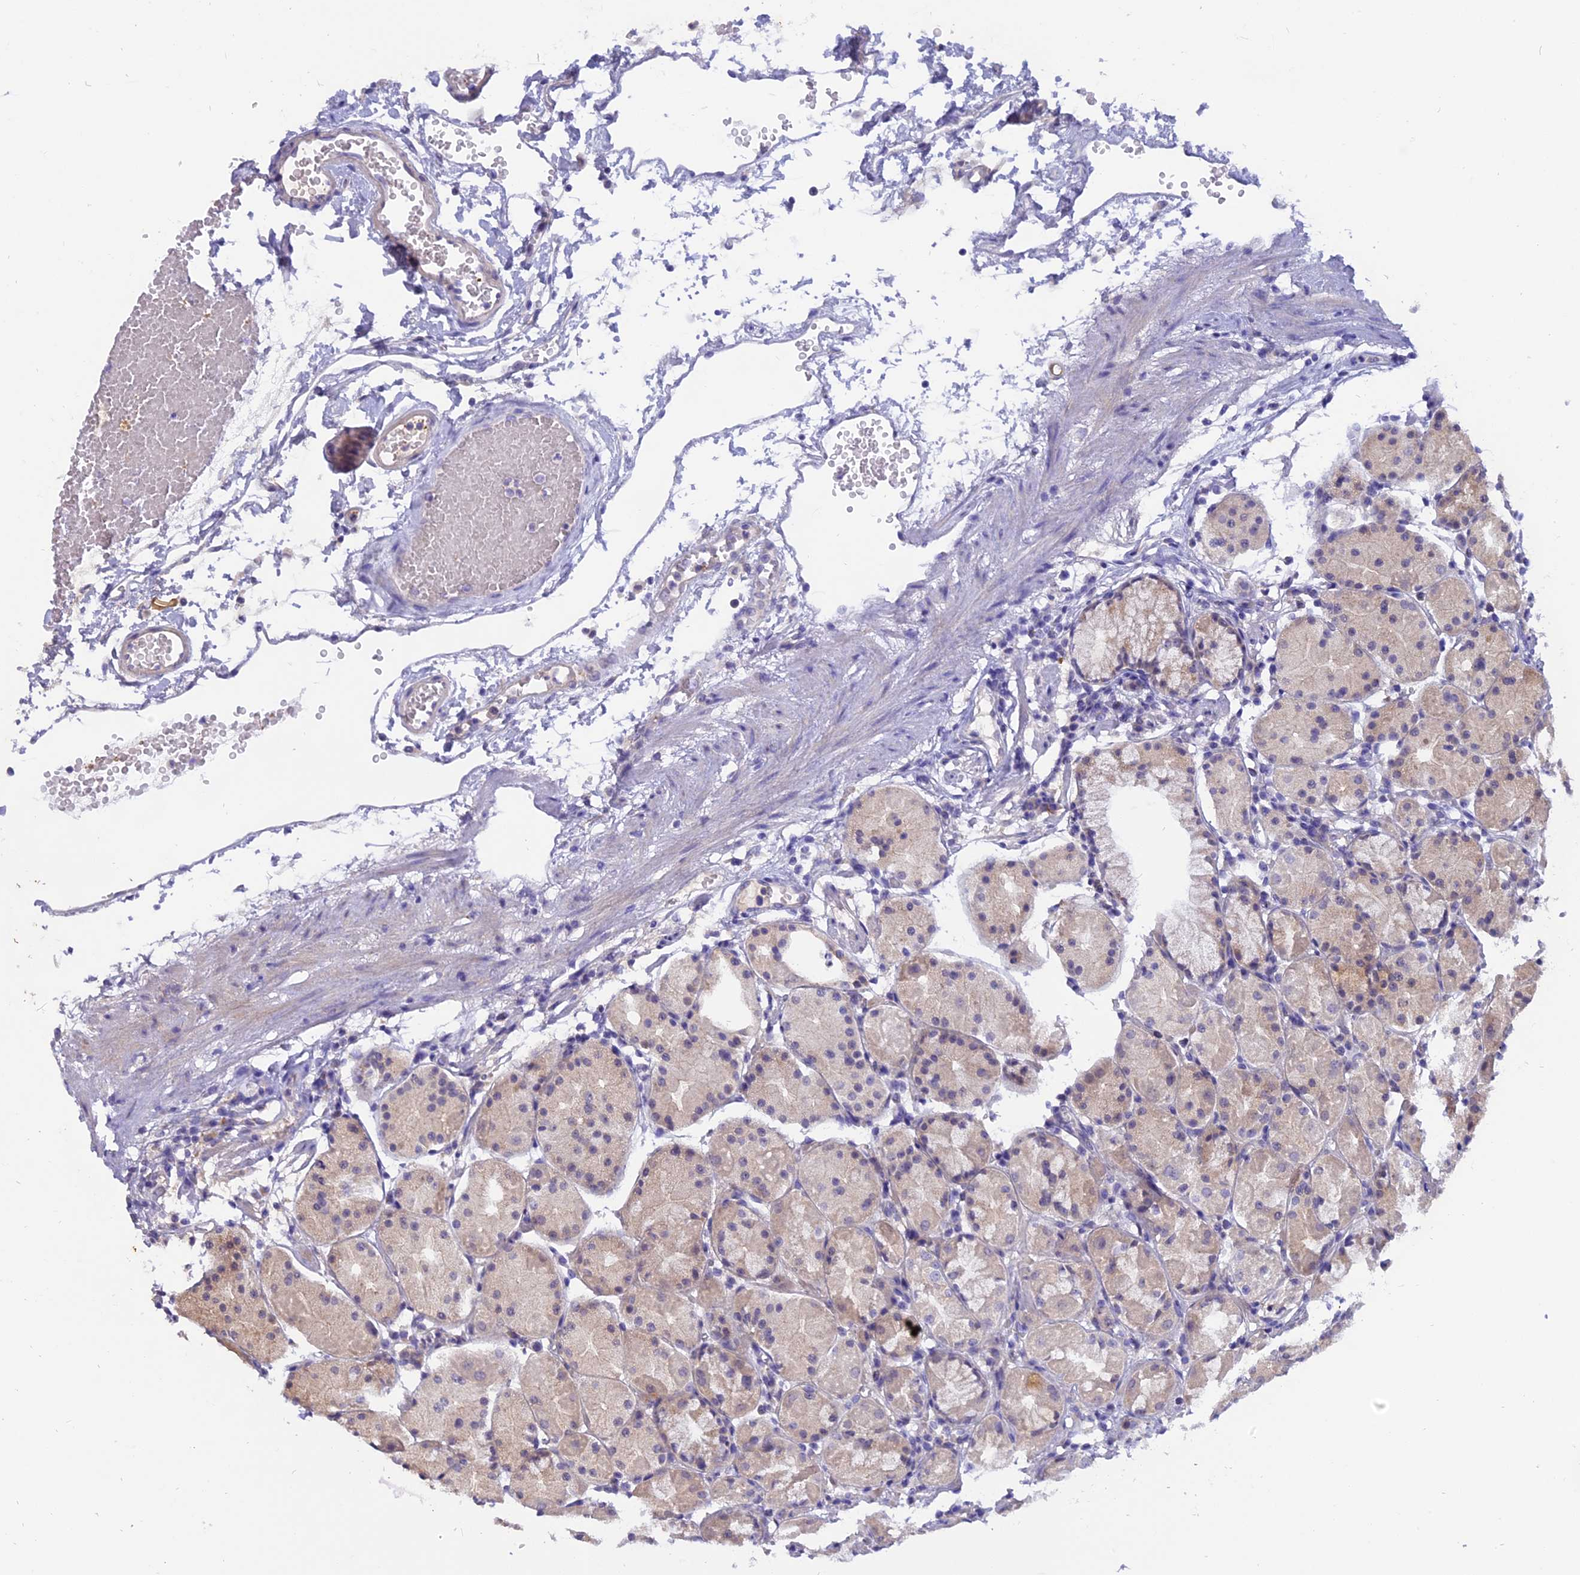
{"staining": {"intensity": "weak", "quantity": "<25%", "location": "cytoplasmic/membranous"}, "tissue": "stomach", "cell_type": "Glandular cells", "image_type": "normal", "snomed": [{"axis": "morphology", "description": "Normal tissue, NOS"}, {"axis": "topography", "description": "Stomach"}, {"axis": "topography", "description": "Stomach, lower"}], "caption": "Immunohistochemical staining of unremarkable human stomach demonstrates no significant staining in glandular cells. Nuclei are stained in blue.", "gene": "MEMO1", "patient": {"sex": "female", "age": 75}}